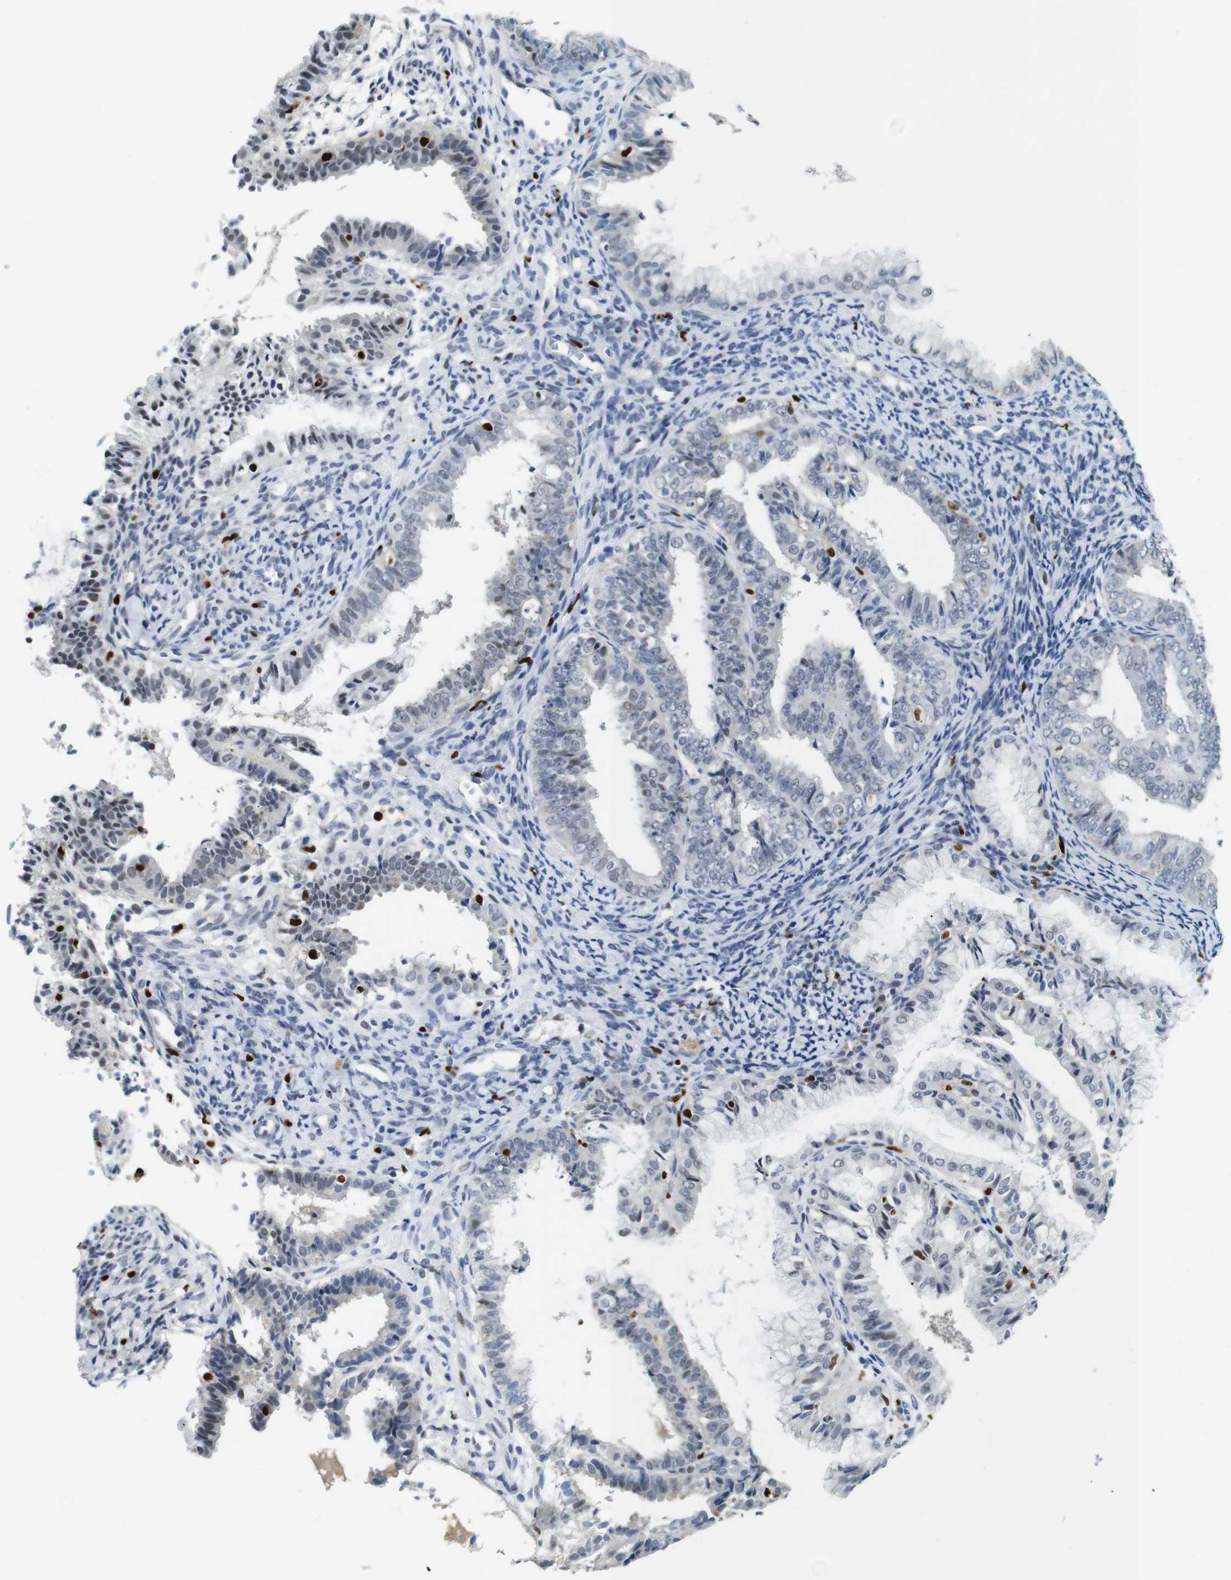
{"staining": {"intensity": "negative", "quantity": "none", "location": "none"}, "tissue": "endometrial cancer", "cell_type": "Tumor cells", "image_type": "cancer", "snomed": [{"axis": "morphology", "description": "Adenocarcinoma, NOS"}, {"axis": "topography", "description": "Endometrium"}], "caption": "A micrograph of endometrial cancer (adenocarcinoma) stained for a protein demonstrates no brown staining in tumor cells.", "gene": "IRF8", "patient": {"sex": "female", "age": 63}}